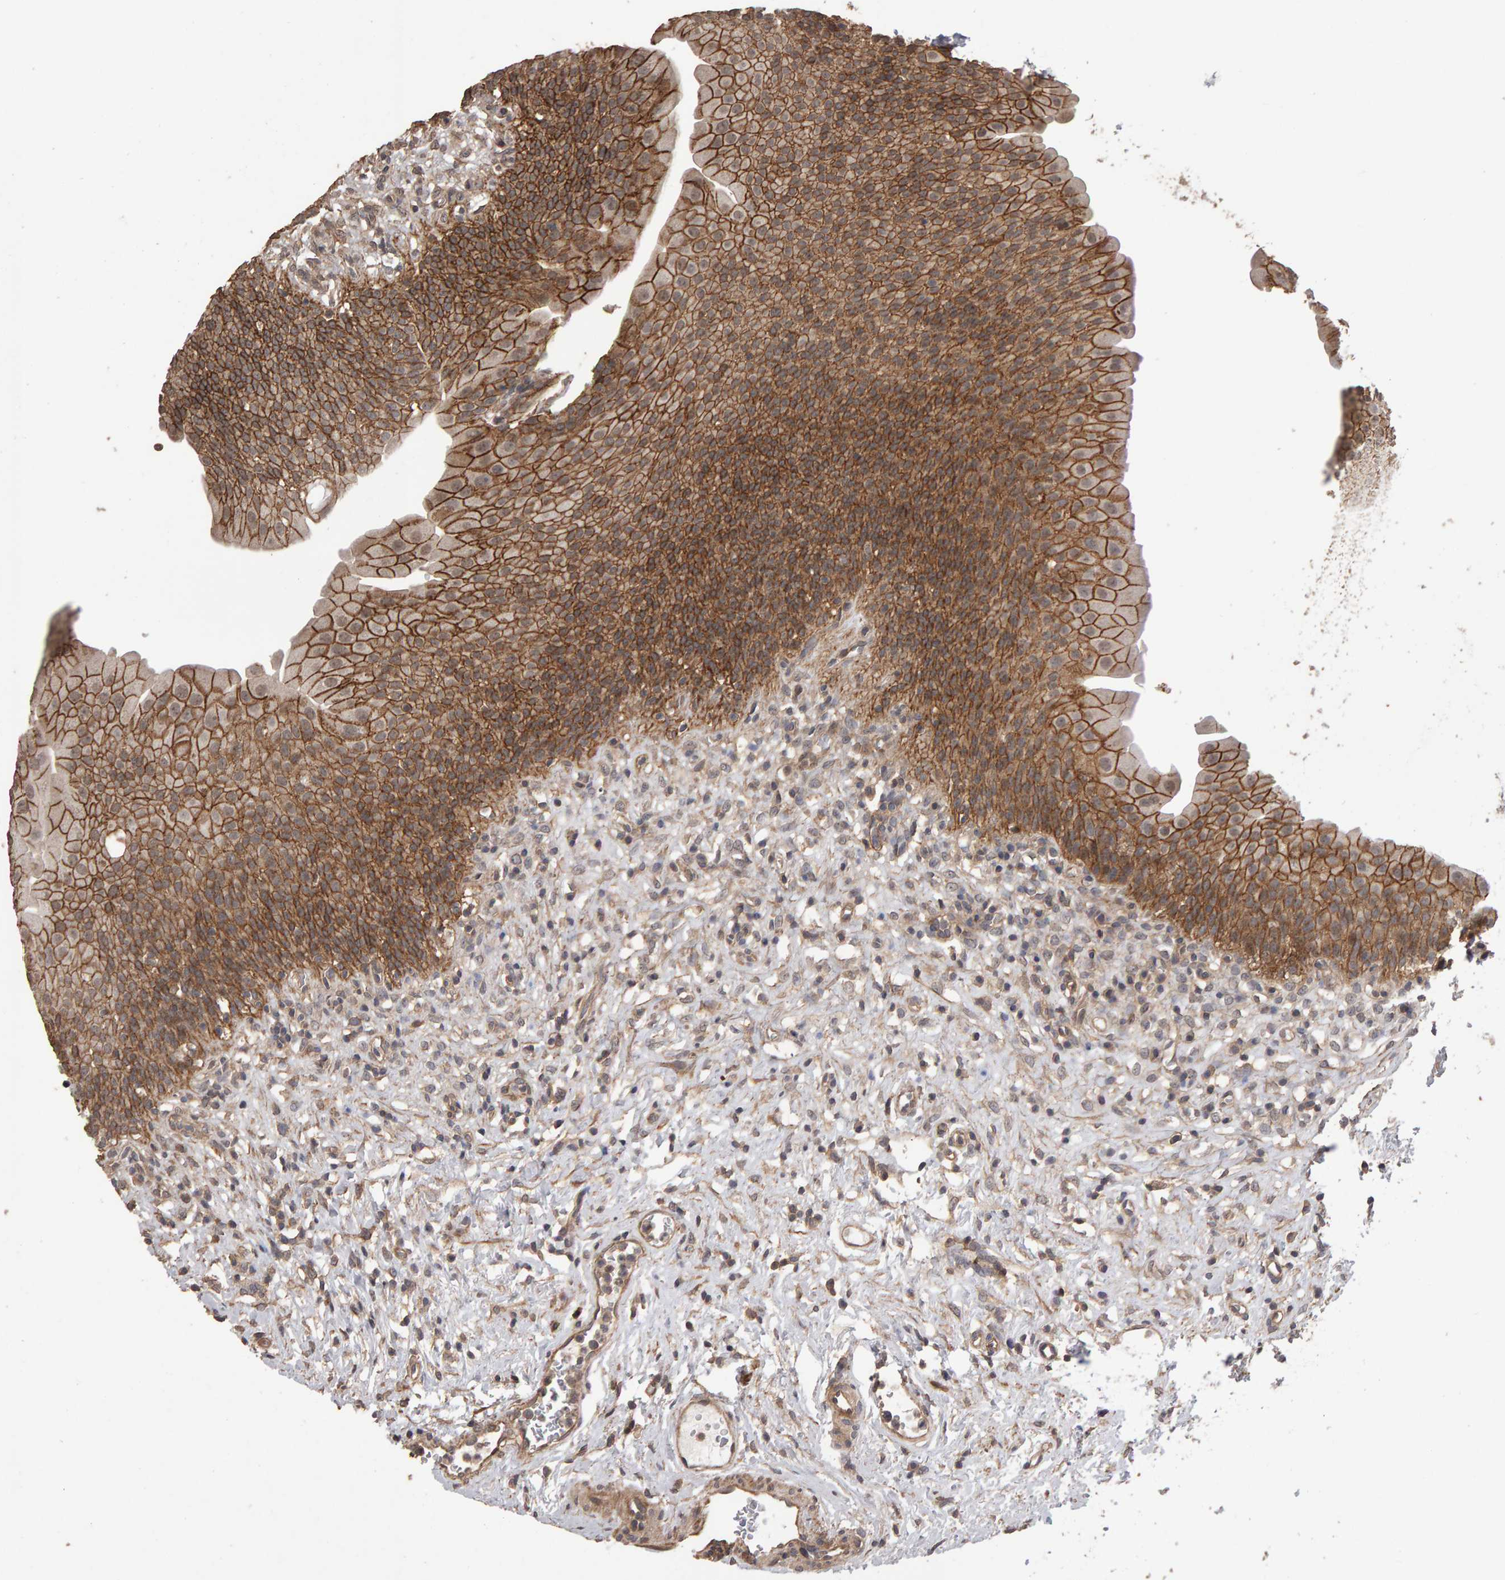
{"staining": {"intensity": "strong", "quantity": ">75%", "location": "cytoplasmic/membranous"}, "tissue": "urothelial cancer", "cell_type": "Tumor cells", "image_type": "cancer", "snomed": [{"axis": "morphology", "description": "Normal tissue, NOS"}, {"axis": "morphology", "description": "Urothelial carcinoma, Low grade"}, {"axis": "topography", "description": "Smooth muscle"}, {"axis": "topography", "description": "Urinary bladder"}], "caption": "Protein positivity by IHC reveals strong cytoplasmic/membranous expression in about >75% of tumor cells in urothelial cancer. (brown staining indicates protein expression, while blue staining denotes nuclei).", "gene": "SCRIB", "patient": {"sex": "male", "age": 60}}